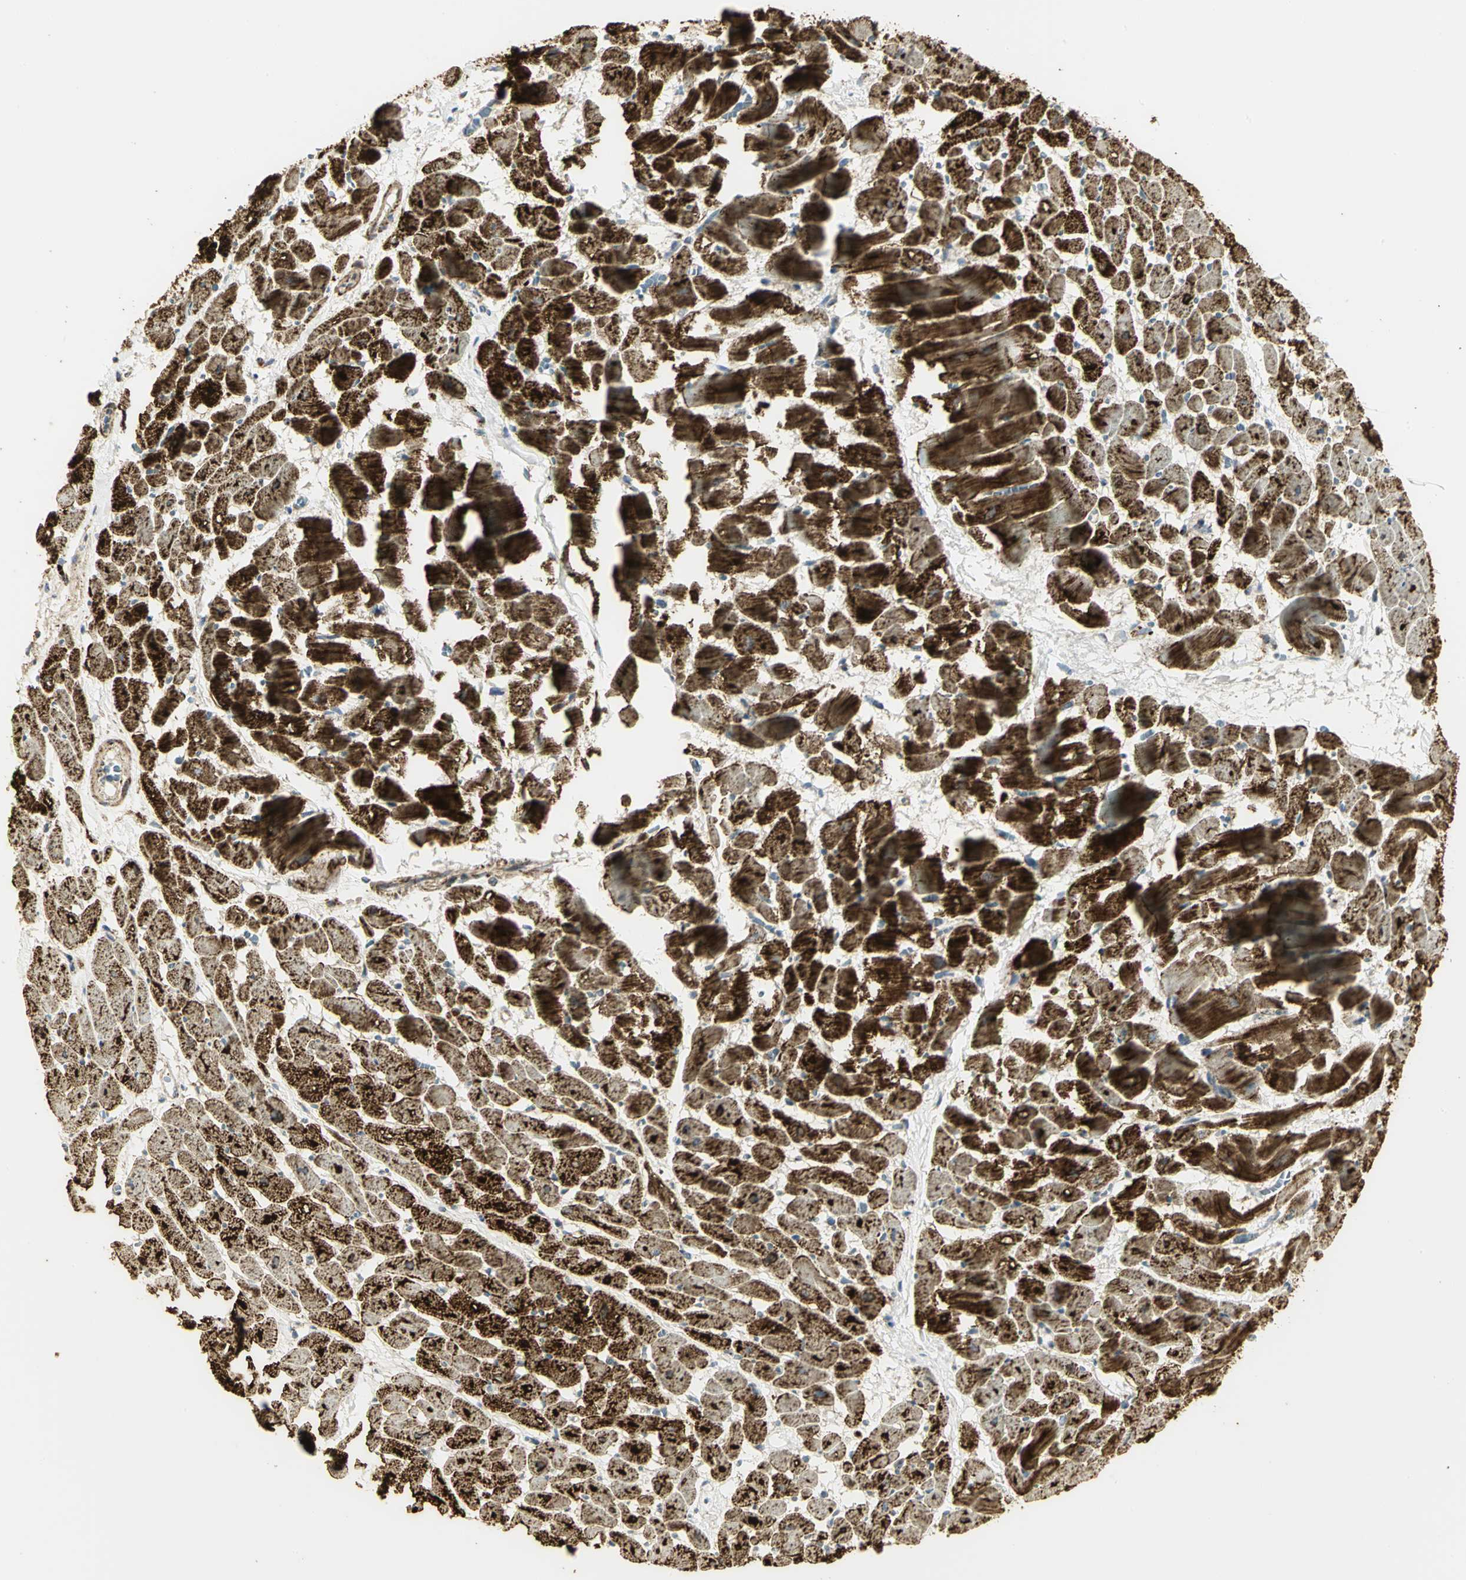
{"staining": {"intensity": "strong", "quantity": ">75%", "location": "cytoplasmic/membranous"}, "tissue": "heart muscle", "cell_type": "Cardiomyocytes", "image_type": "normal", "snomed": [{"axis": "morphology", "description": "Normal tissue, NOS"}, {"axis": "topography", "description": "Heart"}], "caption": "Protein expression analysis of unremarkable heart muscle exhibits strong cytoplasmic/membranous staining in about >75% of cardiomyocytes. (DAB = brown stain, brightfield microscopy at high magnification).", "gene": "VDAC1", "patient": {"sex": "male", "age": 45}}